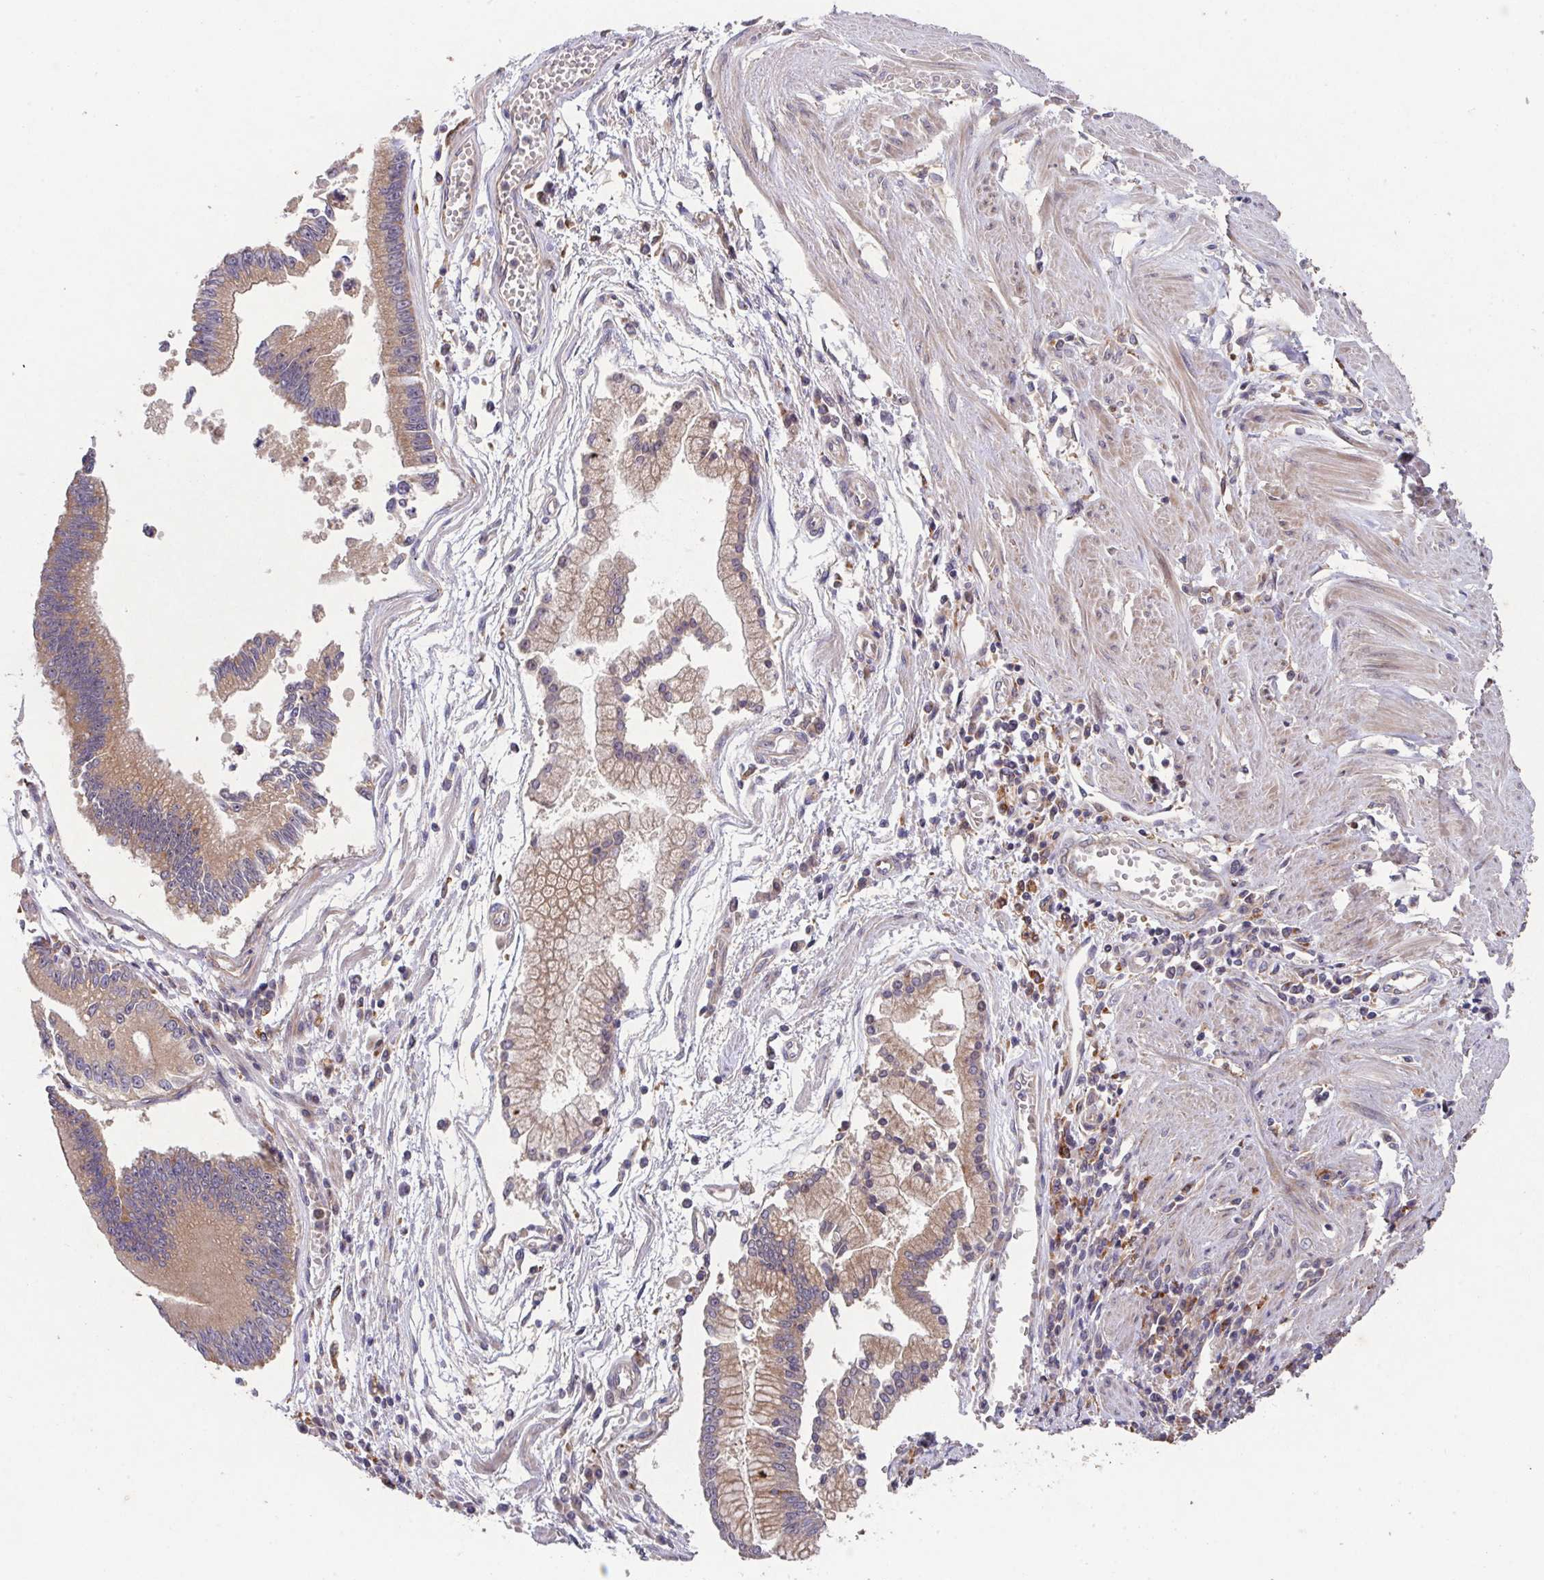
{"staining": {"intensity": "moderate", "quantity": ">75%", "location": "cytoplasmic/membranous"}, "tissue": "stomach cancer", "cell_type": "Tumor cells", "image_type": "cancer", "snomed": [{"axis": "morphology", "description": "Adenocarcinoma, NOS"}, {"axis": "topography", "description": "Stomach"}], "caption": "Immunohistochemical staining of stomach adenocarcinoma shows medium levels of moderate cytoplasmic/membranous expression in about >75% of tumor cells.", "gene": "TRIM14", "patient": {"sex": "male", "age": 59}}